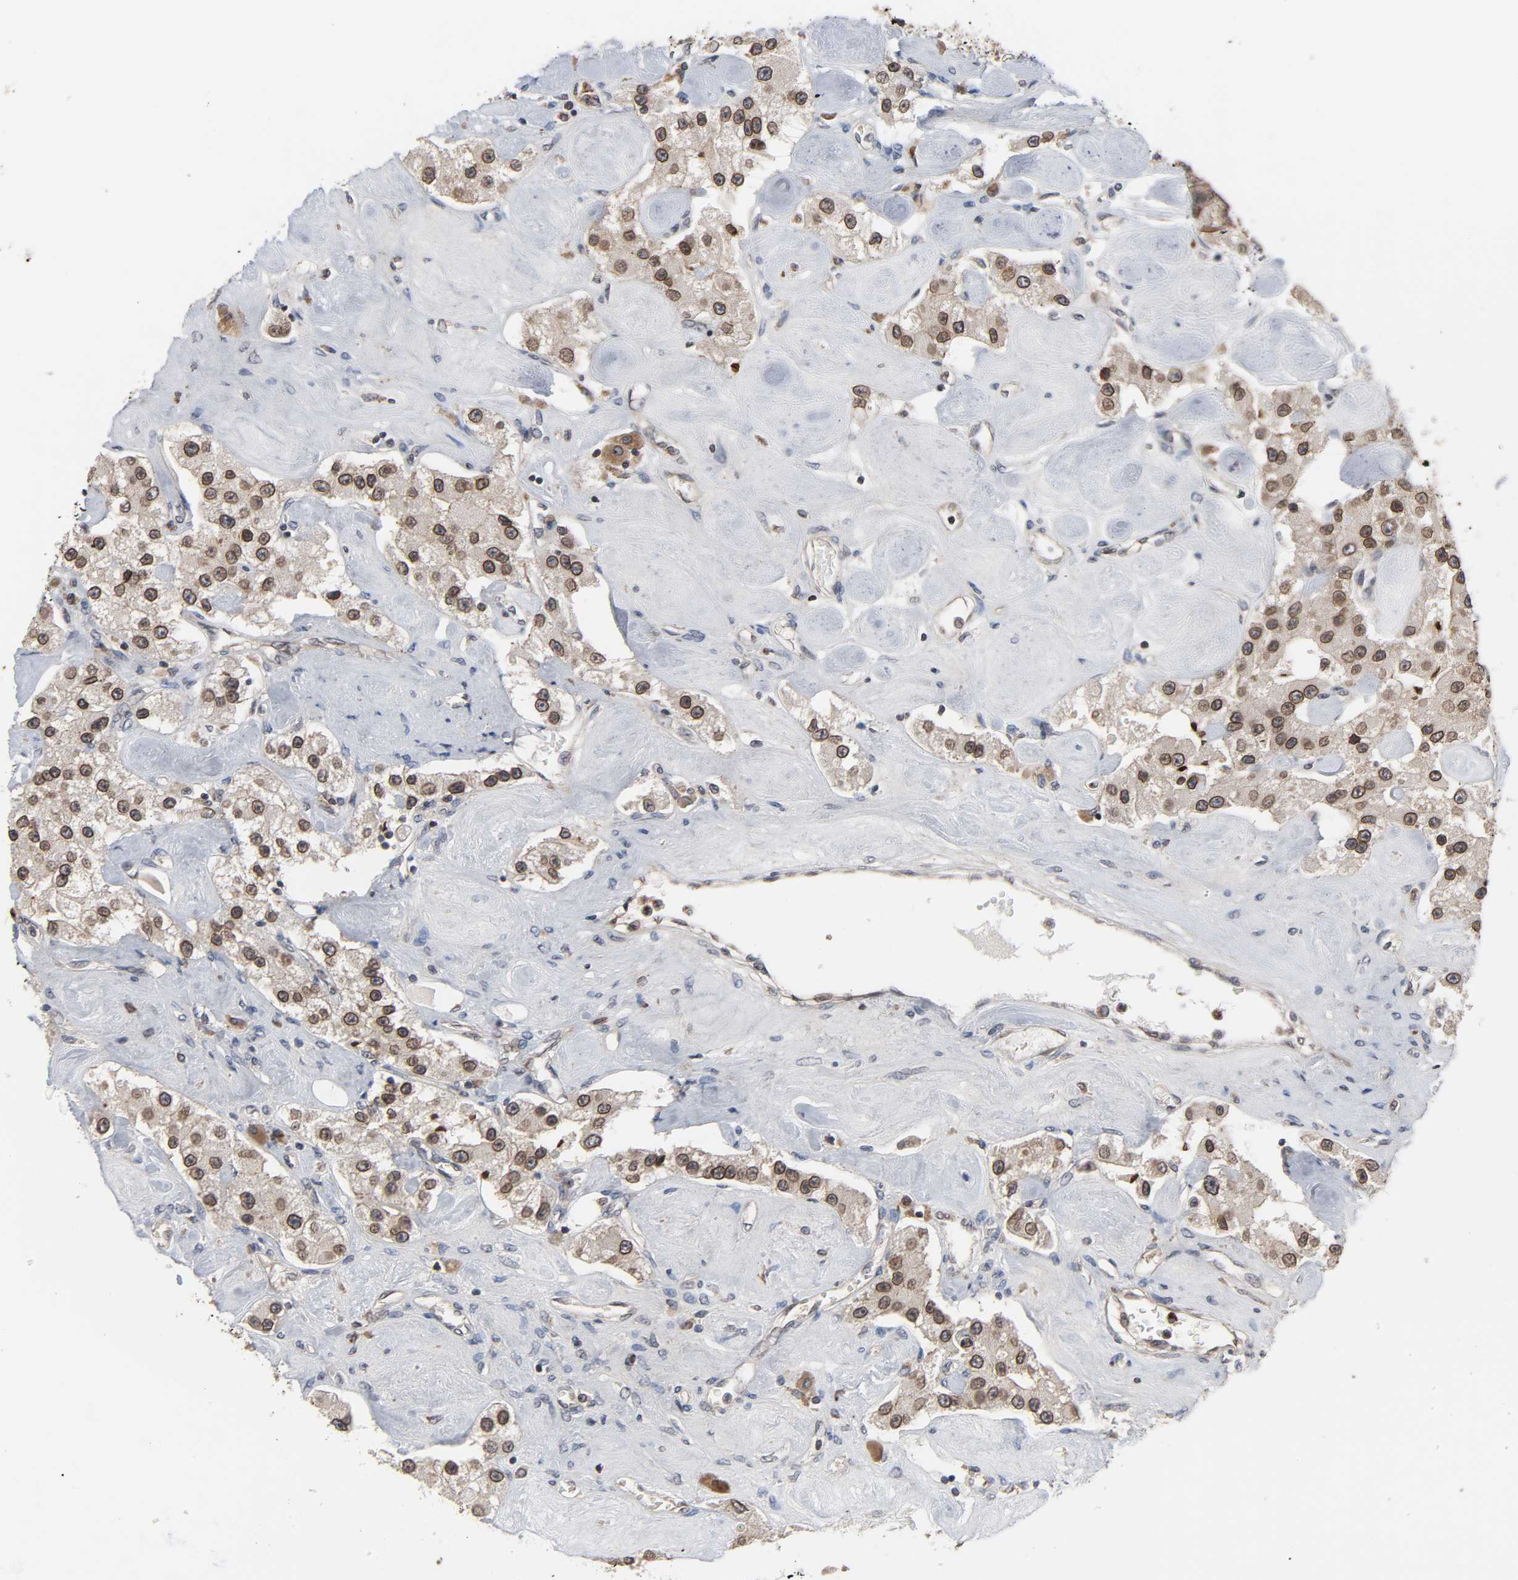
{"staining": {"intensity": "strong", "quantity": ">75%", "location": "cytoplasmic/membranous,nuclear"}, "tissue": "carcinoid", "cell_type": "Tumor cells", "image_type": "cancer", "snomed": [{"axis": "morphology", "description": "Carcinoid, malignant, NOS"}, {"axis": "topography", "description": "Pancreas"}], "caption": "Carcinoid stained with immunohistochemistry (IHC) reveals strong cytoplasmic/membranous and nuclear expression in approximately >75% of tumor cells.", "gene": "CCDC175", "patient": {"sex": "male", "age": 41}}